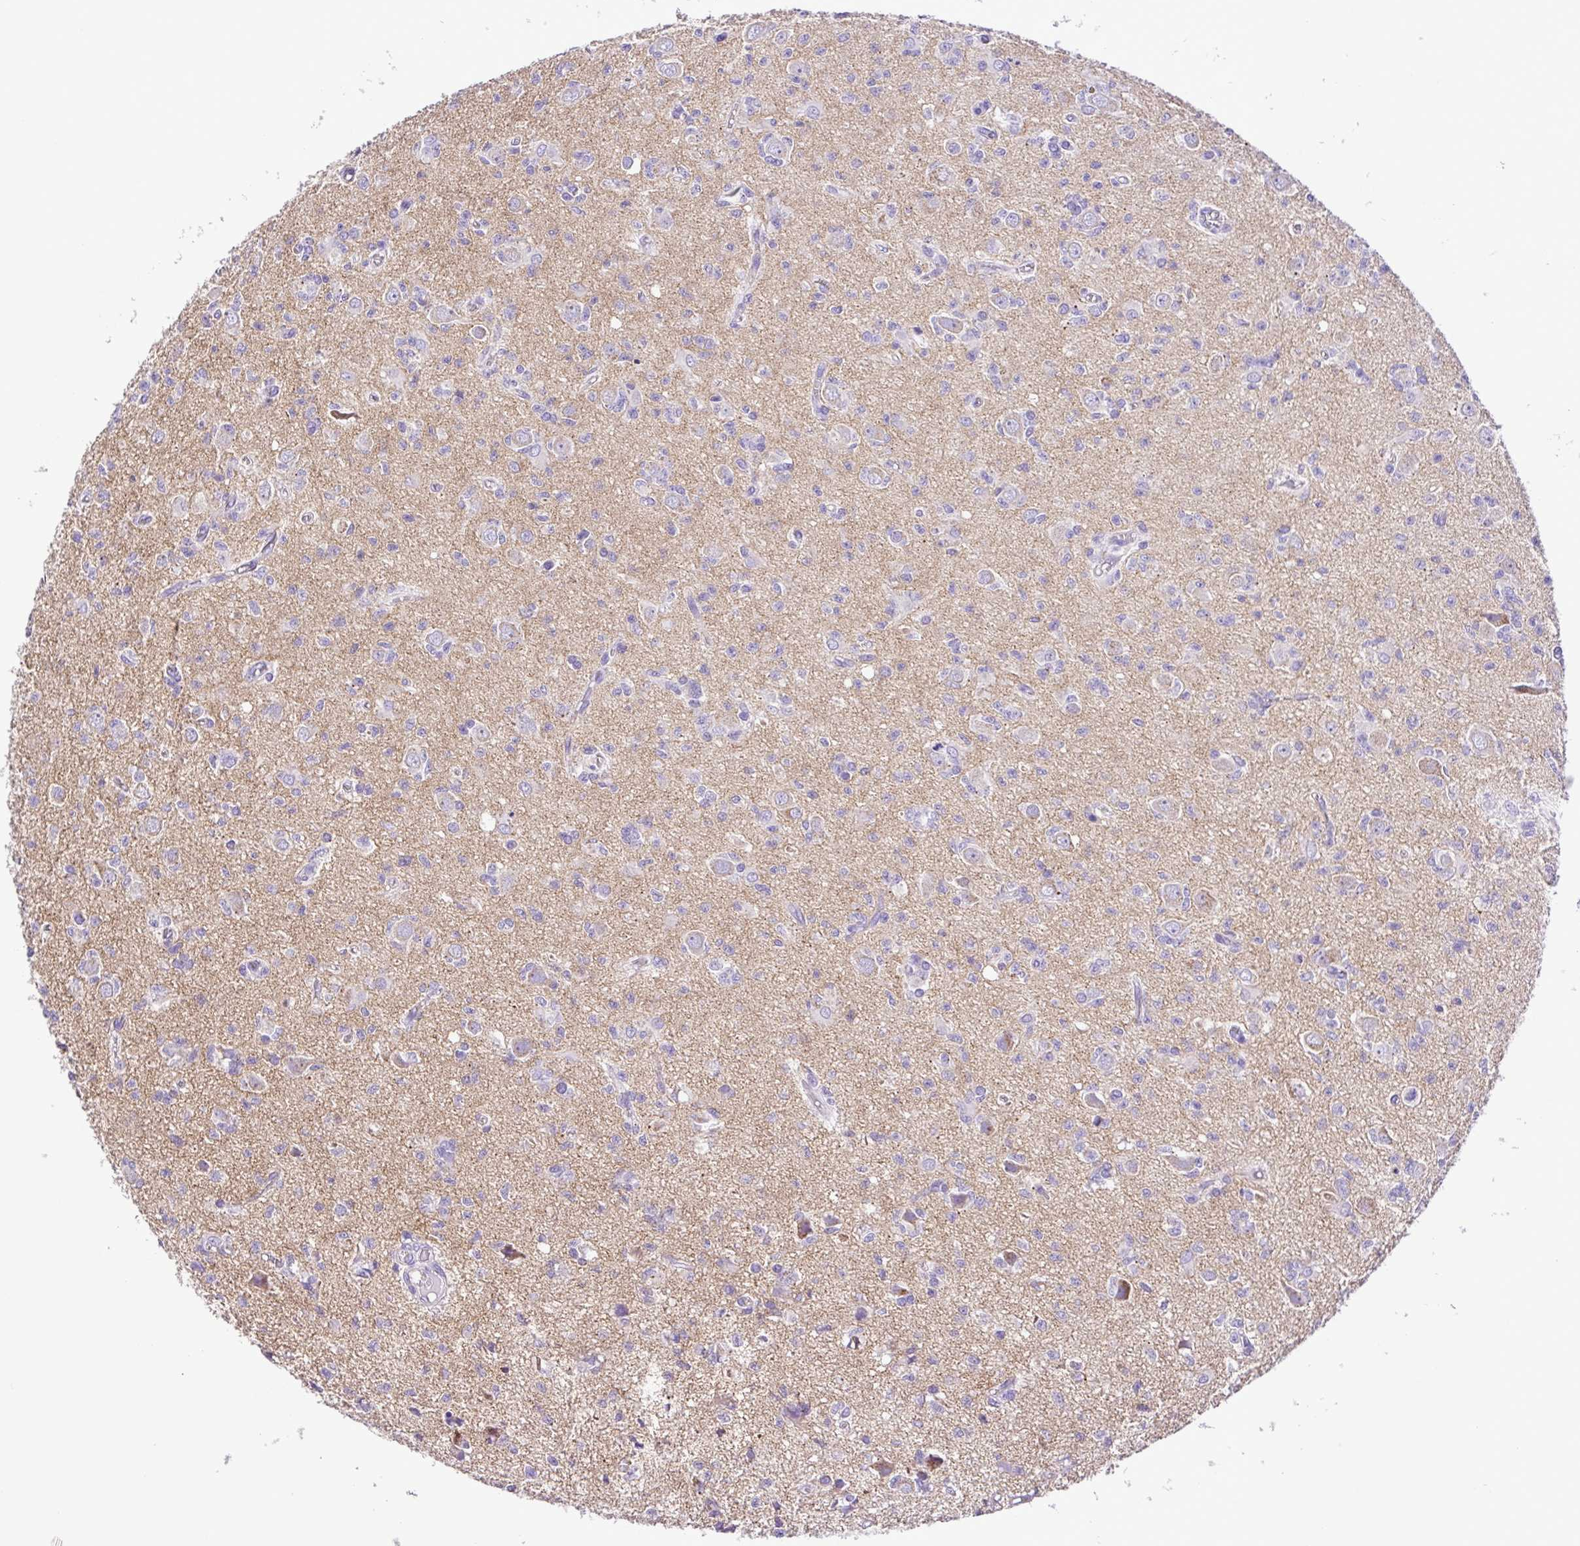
{"staining": {"intensity": "negative", "quantity": "none", "location": "none"}, "tissue": "glioma", "cell_type": "Tumor cells", "image_type": "cancer", "snomed": [{"axis": "morphology", "description": "Glioma, malignant, Low grade"}, {"axis": "topography", "description": "Brain"}], "caption": "Immunohistochemical staining of glioma displays no significant staining in tumor cells.", "gene": "SYT1", "patient": {"sex": "male", "age": 64}}